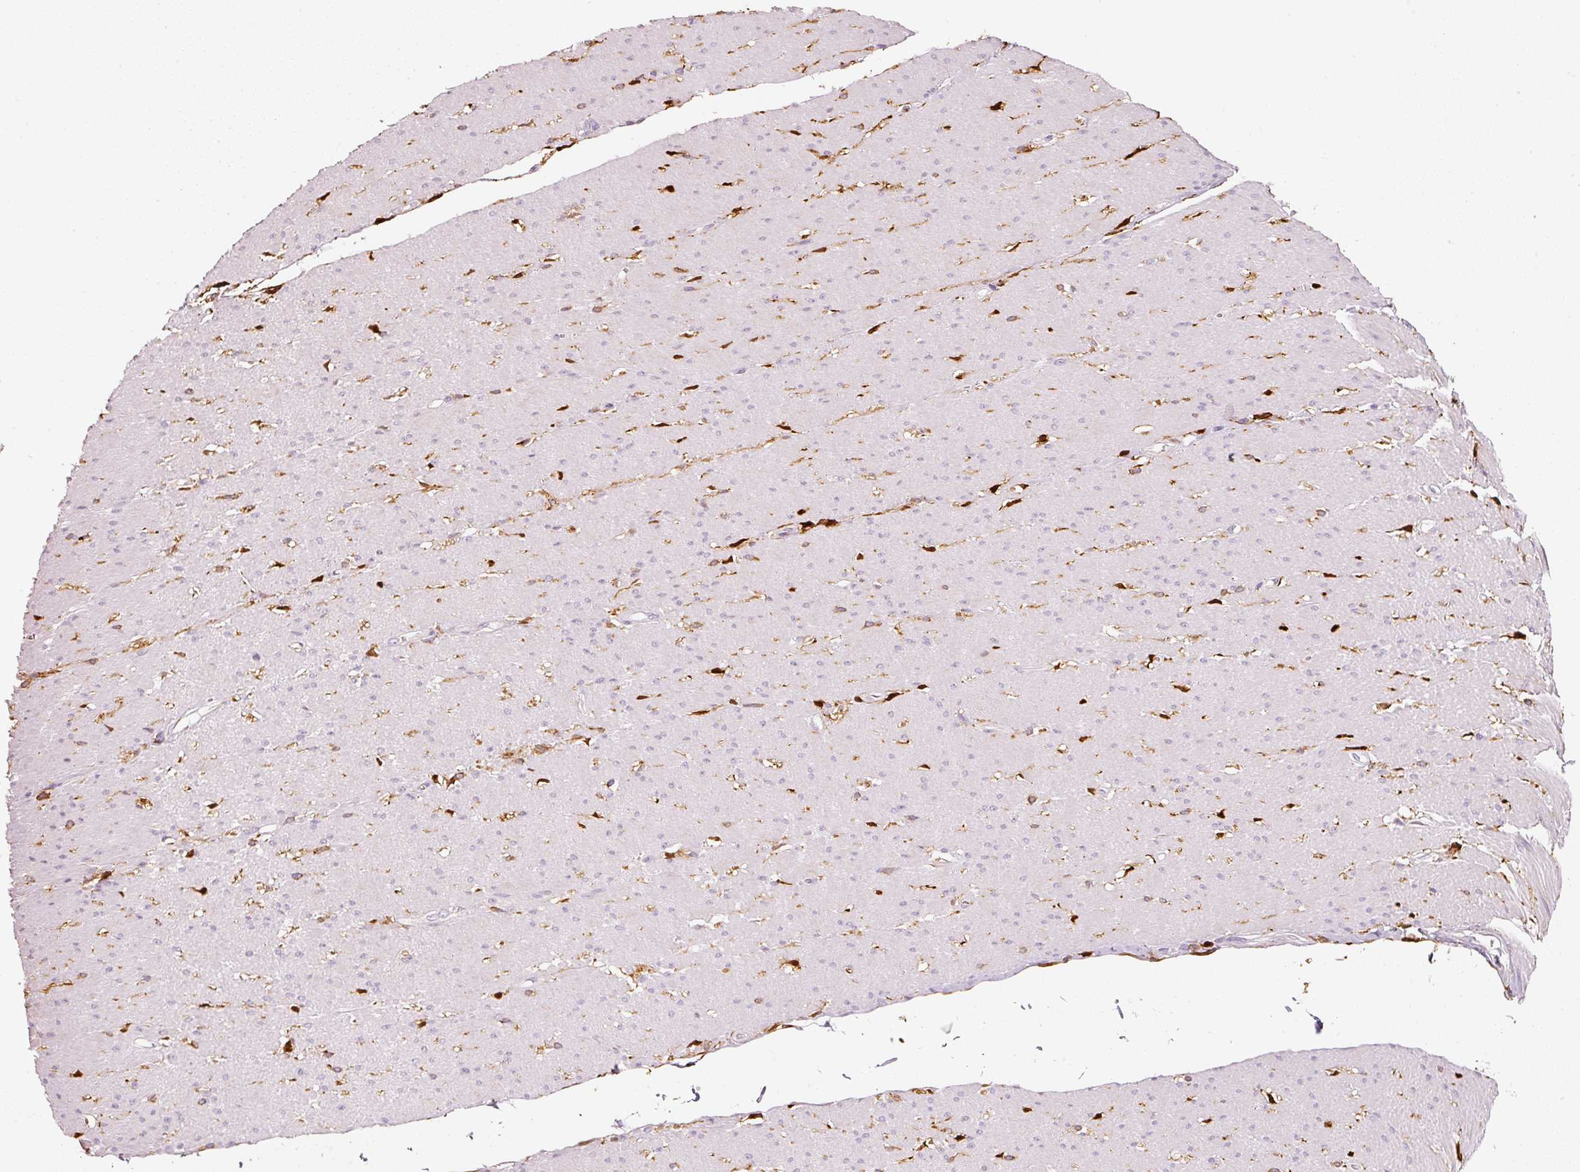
{"staining": {"intensity": "negative", "quantity": "none", "location": "none"}, "tissue": "smooth muscle", "cell_type": "Smooth muscle cells", "image_type": "normal", "snomed": [{"axis": "morphology", "description": "Normal tissue, NOS"}, {"axis": "topography", "description": "Smooth muscle"}, {"axis": "topography", "description": "Rectum"}], "caption": "Smooth muscle stained for a protein using immunohistochemistry reveals no staining smooth muscle cells.", "gene": "IQGAP2", "patient": {"sex": "male", "age": 53}}